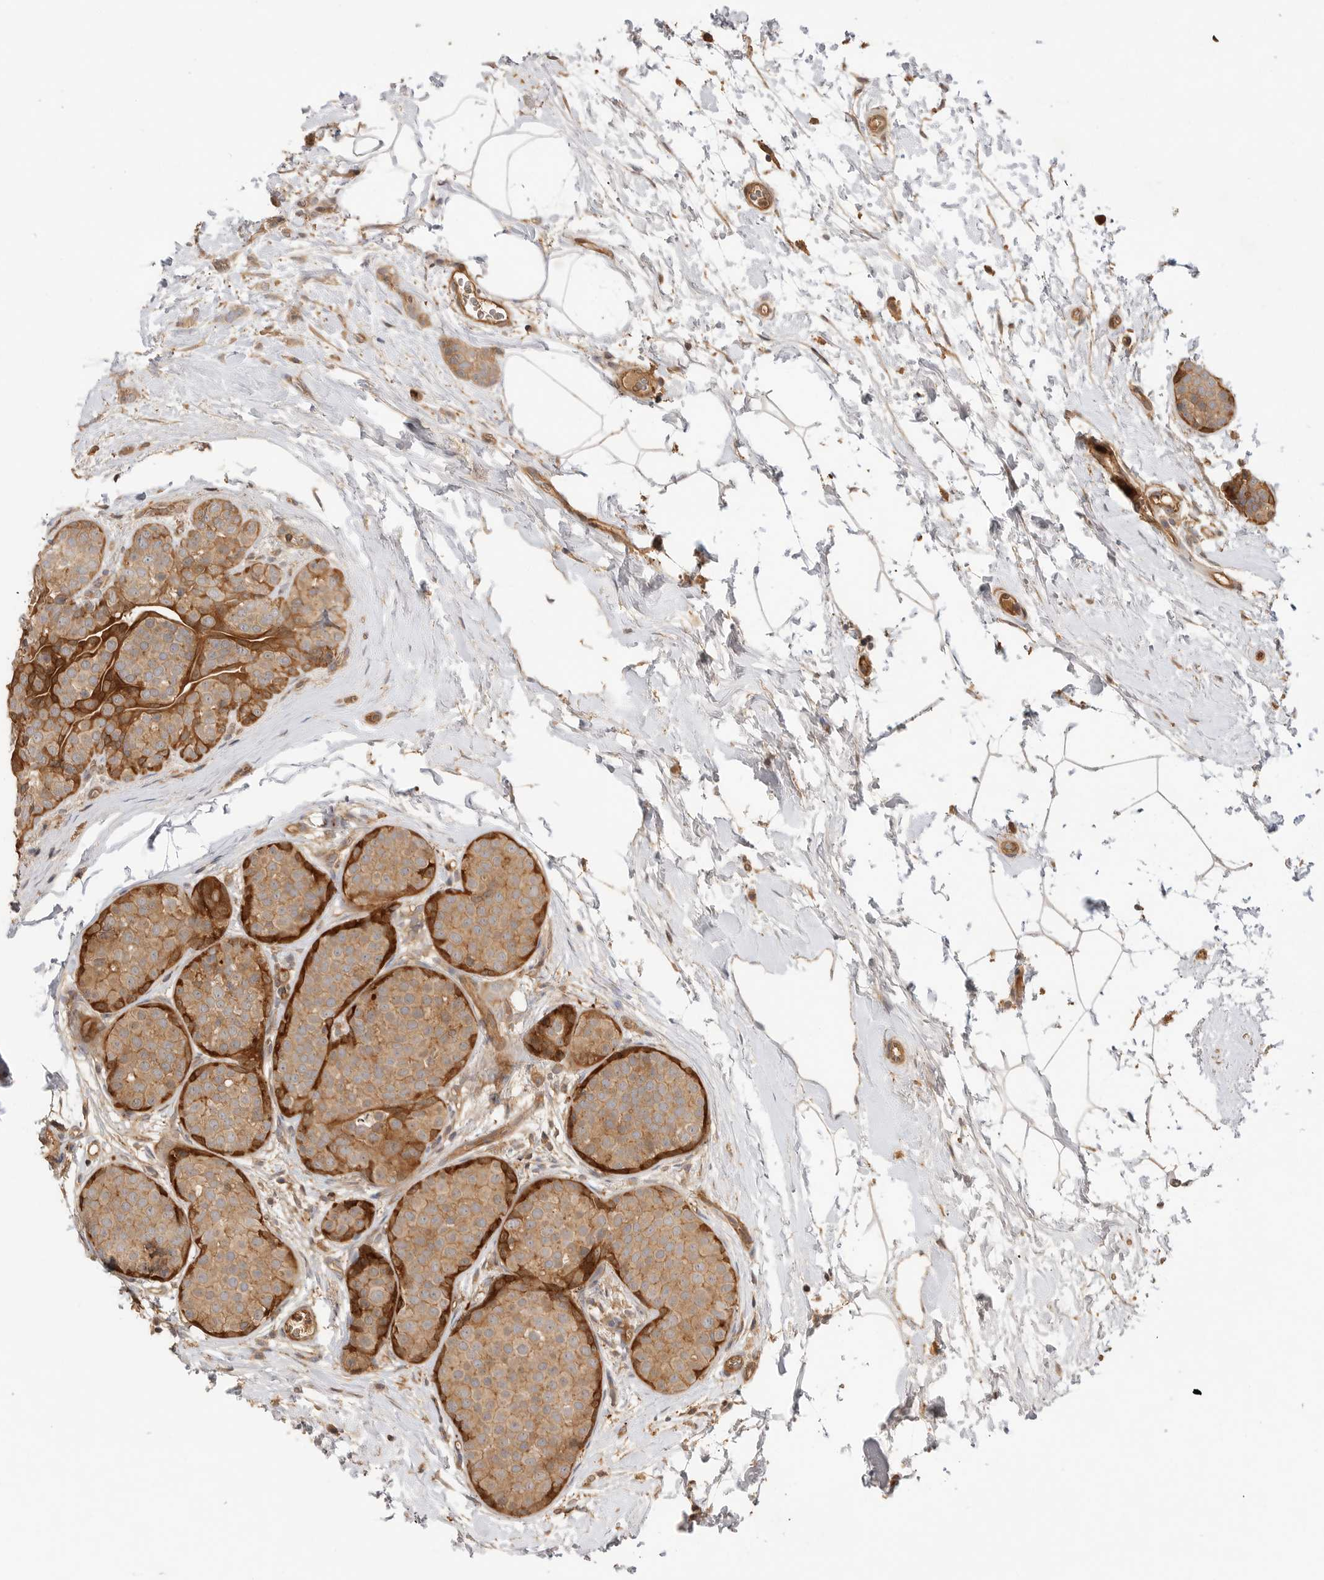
{"staining": {"intensity": "strong", "quantity": ">75%", "location": "cytoplasmic/membranous"}, "tissue": "breast cancer", "cell_type": "Tumor cells", "image_type": "cancer", "snomed": [{"axis": "morphology", "description": "Lobular carcinoma, in situ"}, {"axis": "morphology", "description": "Lobular carcinoma"}, {"axis": "topography", "description": "Breast"}], "caption": "About >75% of tumor cells in lobular carcinoma in situ (breast) display strong cytoplasmic/membranous protein expression as visualized by brown immunohistochemical staining.", "gene": "CLDN12", "patient": {"sex": "female", "age": 41}}